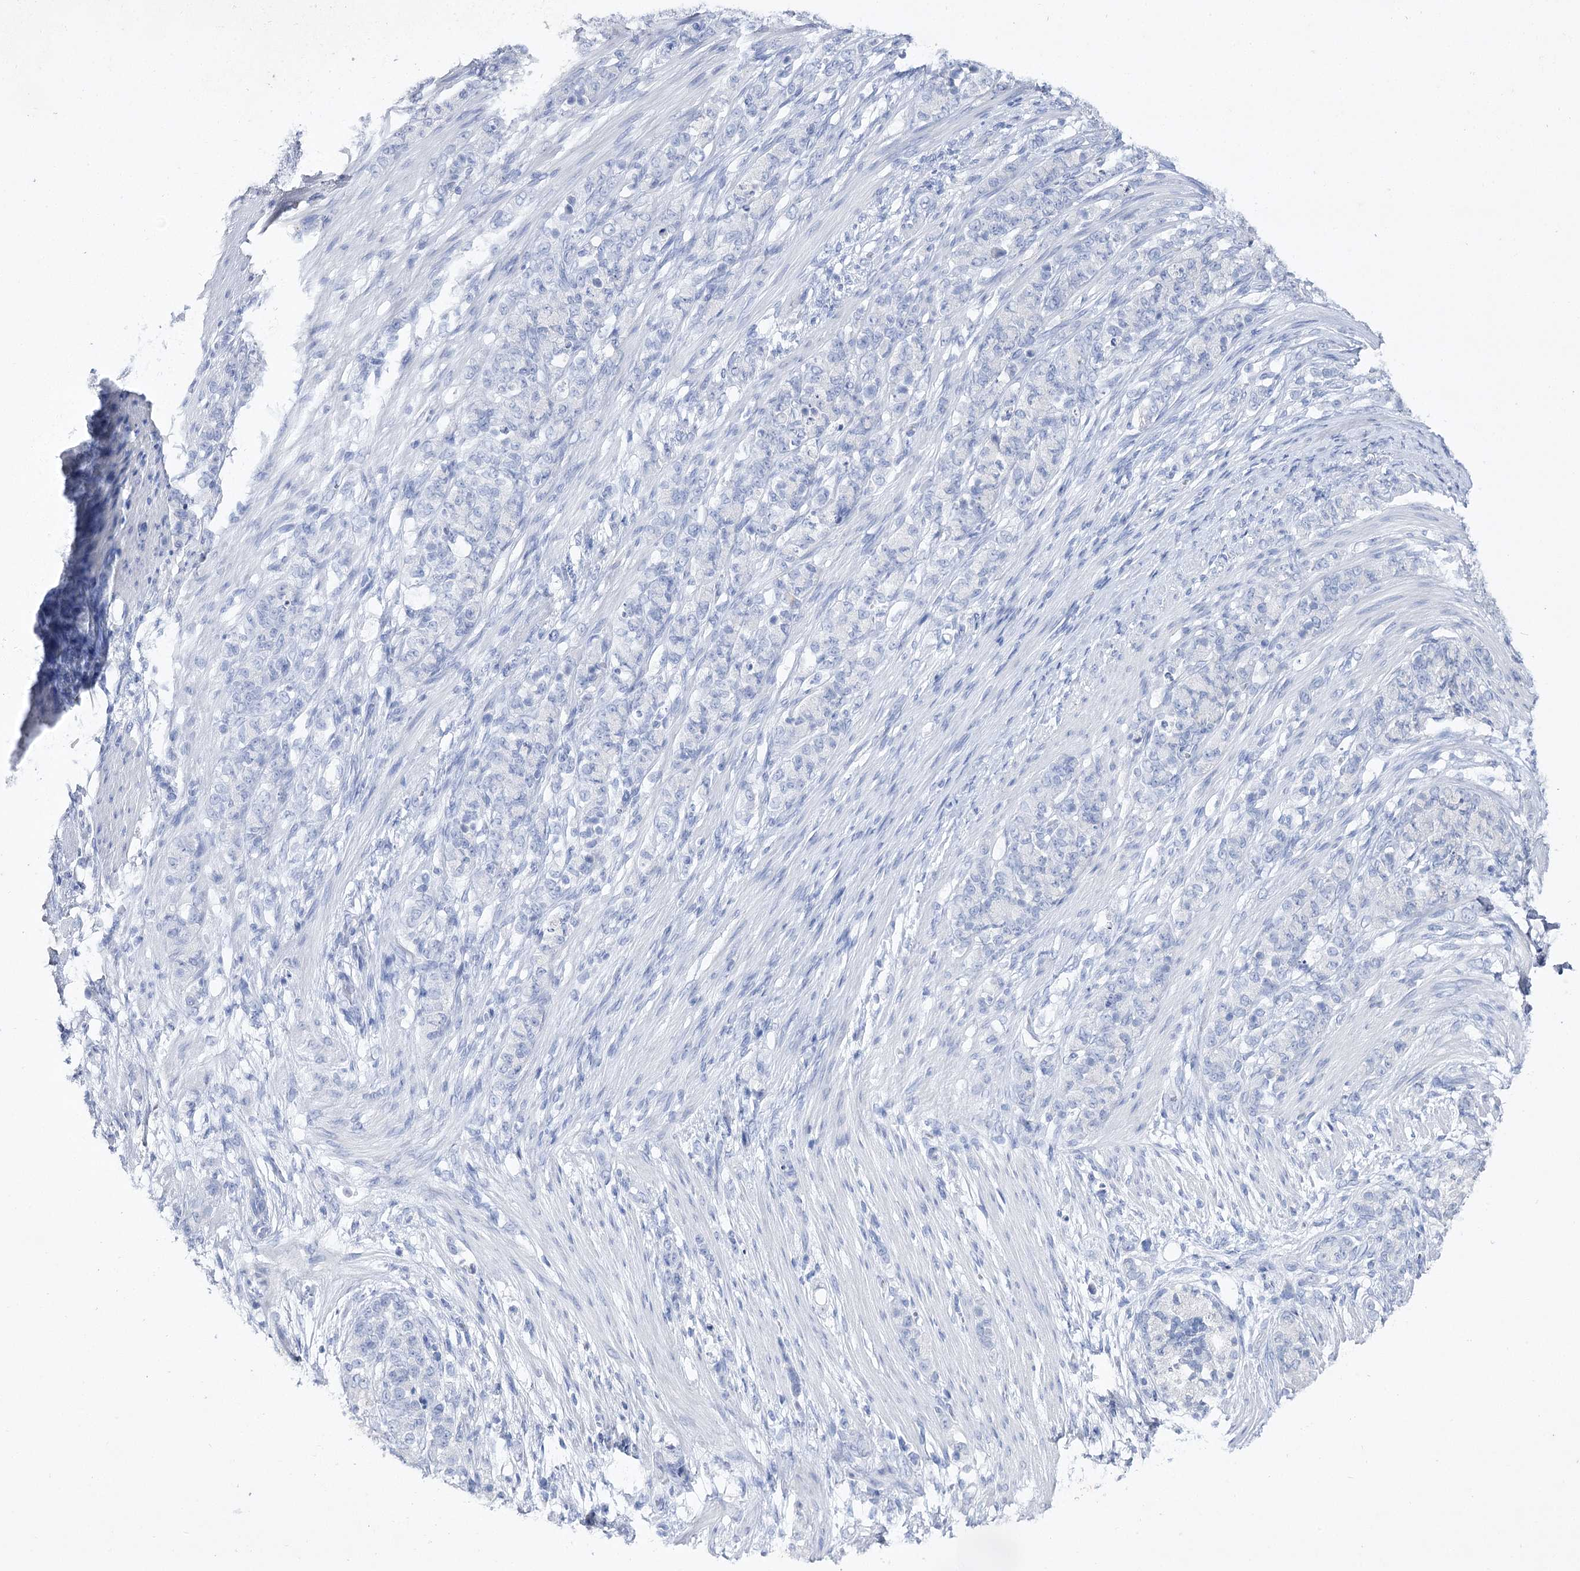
{"staining": {"intensity": "negative", "quantity": "none", "location": "none"}, "tissue": "stomach cancer", "cell_type": "Tumor cells", "image_type": "cancer", "snomed": [{"axis": "morphology", "description": "Adenocarcinoma, NOS"}, {"axis": "topography", "description": "Stomach"}], "caption": "This is an IHC micrograph of stomach adenocarcinoma. There is no expression in tumor cells.", "gene": "BCR", "patient": {"sex": "female", "age": 79}}